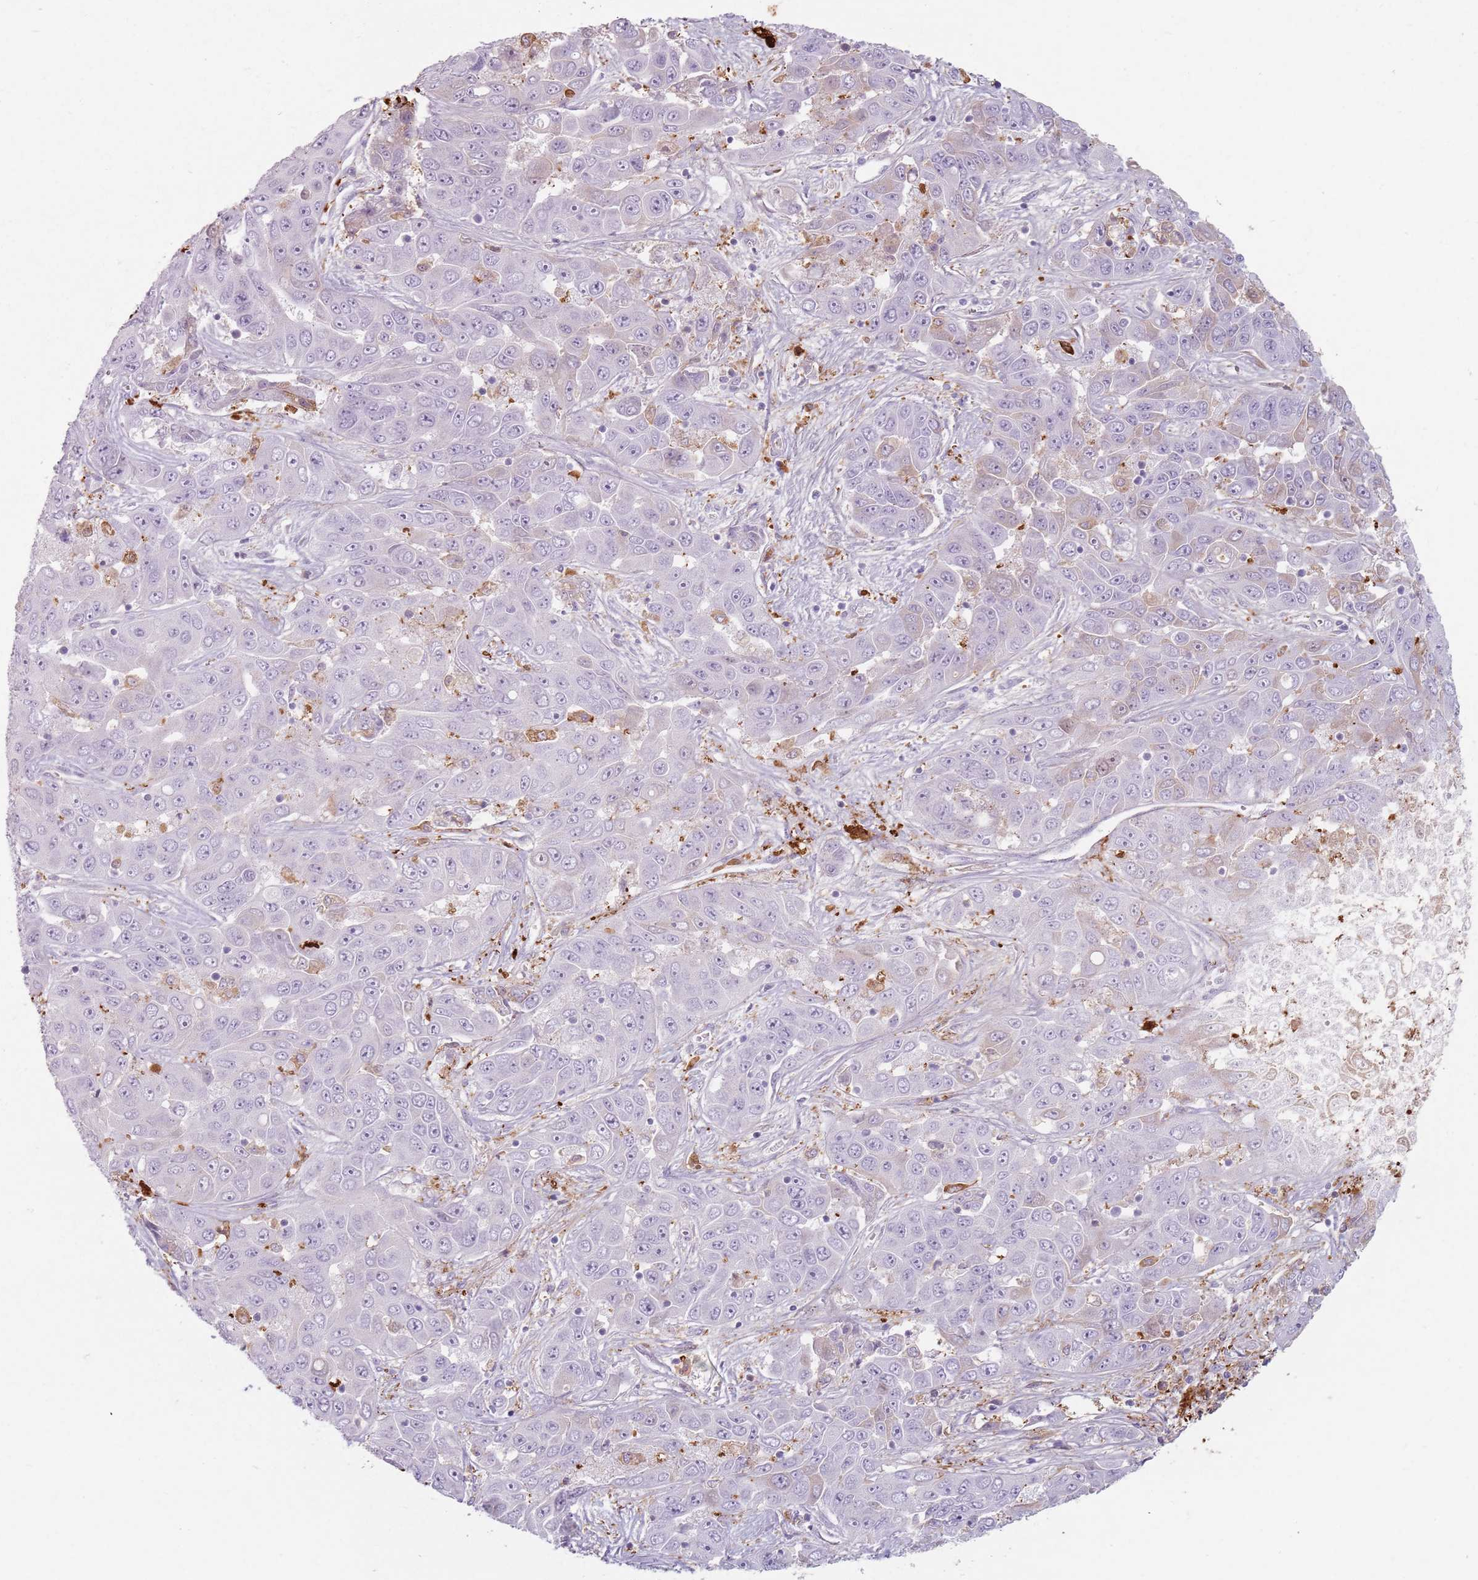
{"staining": {"intensity": "negative", "quantity": "none", "location": "none"}, "tissue": "liver cancer", "cell_type": "Tumor cells", "image_type": "cancer", "snomed": [{"axis": "morphology", "description": "Cholangiocarcinoma"}, {"axis": "topography", "description": "Liver"}], "caption": "Tumor cells show no significant staining in cholangiocarcinoma (liver).", "gene": "GDPGP1", "patient": {"sex": "female", "age": 52}}